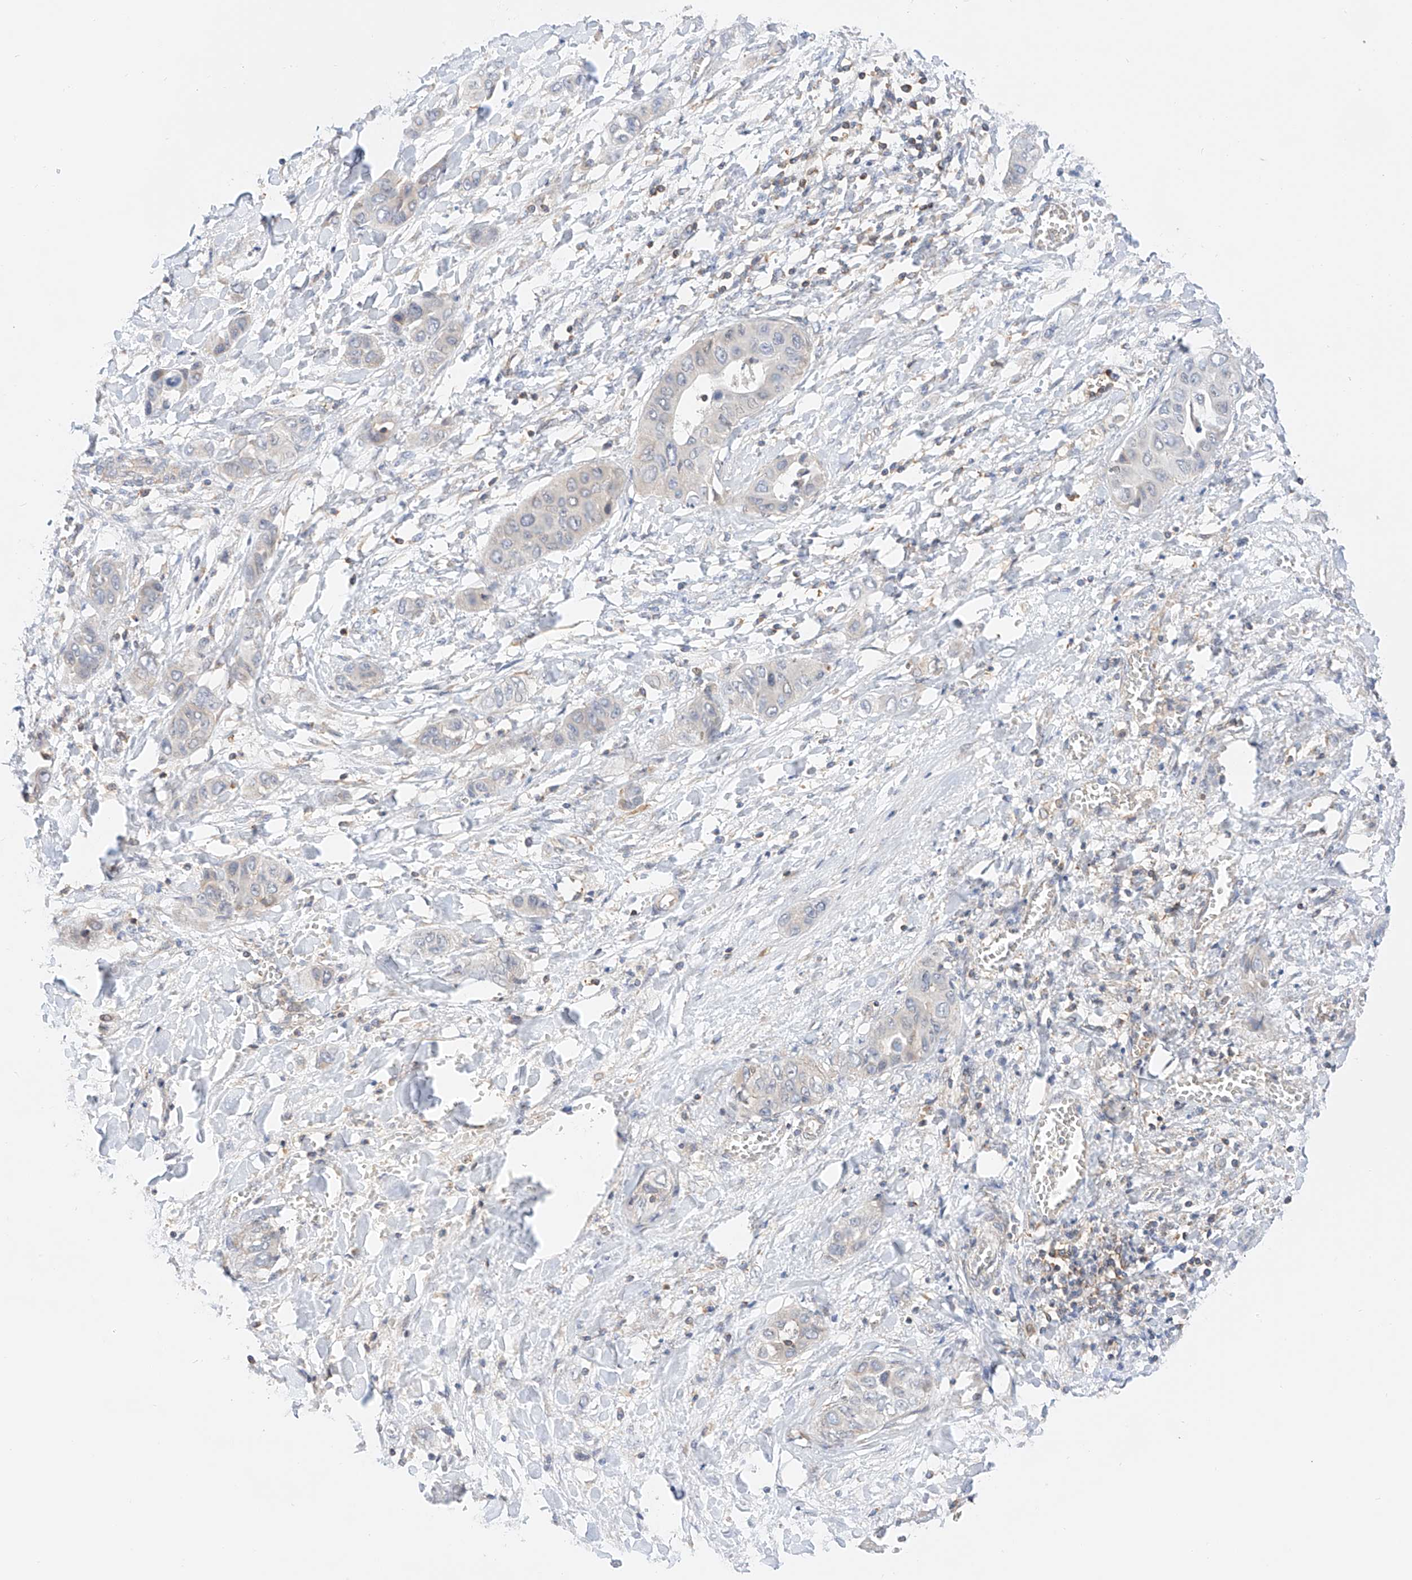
{"staining": {"intensity": "weak", "quantity": "<25%", "location": "cytoplasmic/membranous"}, "tissue": "liver cancer", "cell_type": "Tumor cells", "image_type": "cancer", "snomed": [{"axis": "morphology", "description": "Cholangiocarcinoma"}, {"axis": "topography", "description": "Liver"}], "caption": "Protein analysis of liver cancer reveals no significant expression in tumor cells.", "gene": "MFN2", "patient": {"sex": "female", "age": 52}}